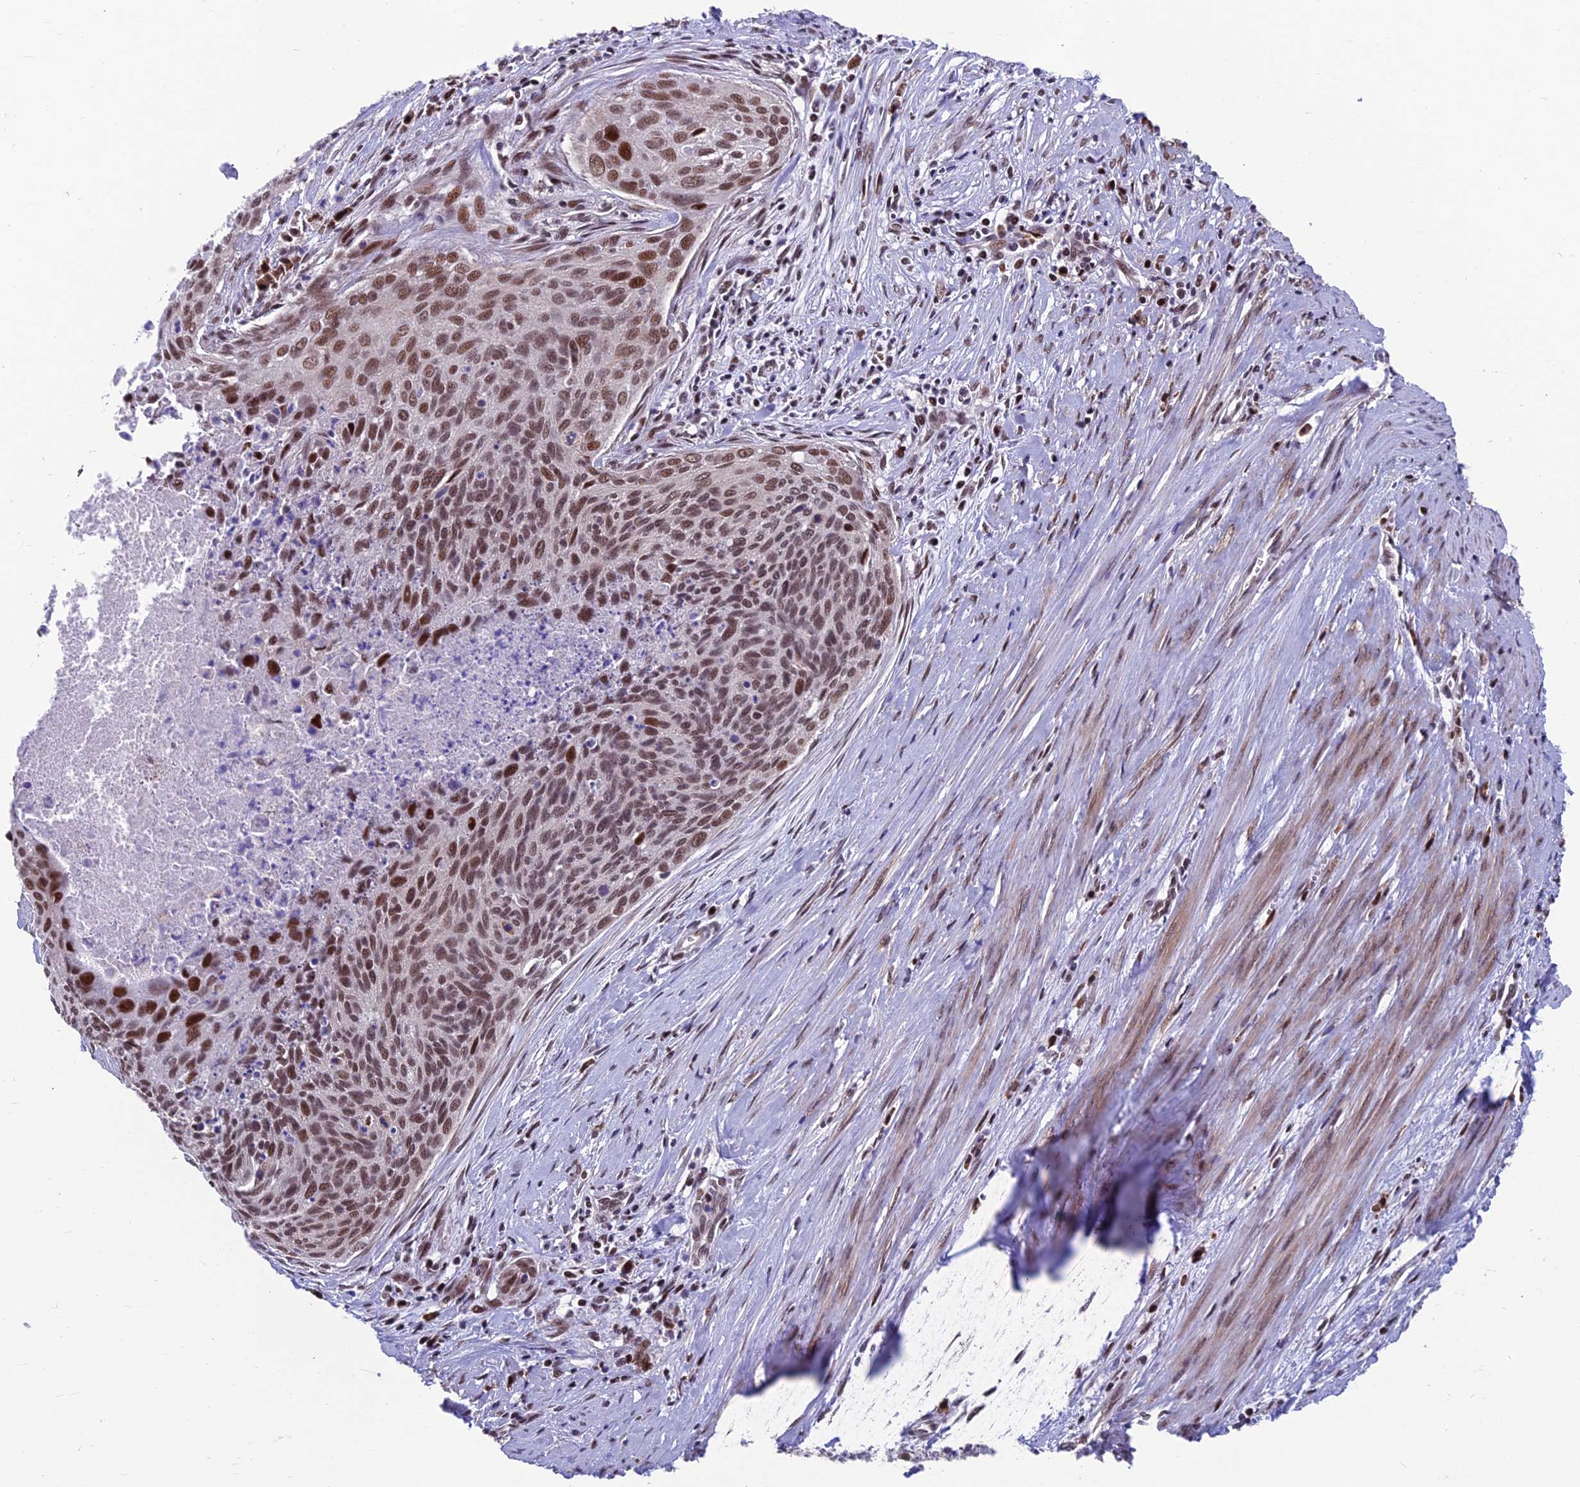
{"staining": {"intensity": "moderate", "quantity": ">75%", "location": "nuclear"}, "tissue": "cervical cancer", "cell_type": "Tumor cells", "image_type": "cancer", "snomed": [{"axis": "morphology", "description": "Squamous cell carcinoma, NOS"}, {"axis": "topography", "description": "Cervix"}], "caption": "Immunohistochemistry (DAB (3,3'-diaminobenzidine)) staining of cervical cancer shows moderate nuclear protein positivity in approximately >75% of tumor cells. (Stains: DAB in brown, nuclei in blue, Microscopy: brightfield microscopy at high magnification).", "gene": "KIAA1191", "patient": {"sex": "female", "age": 55}}